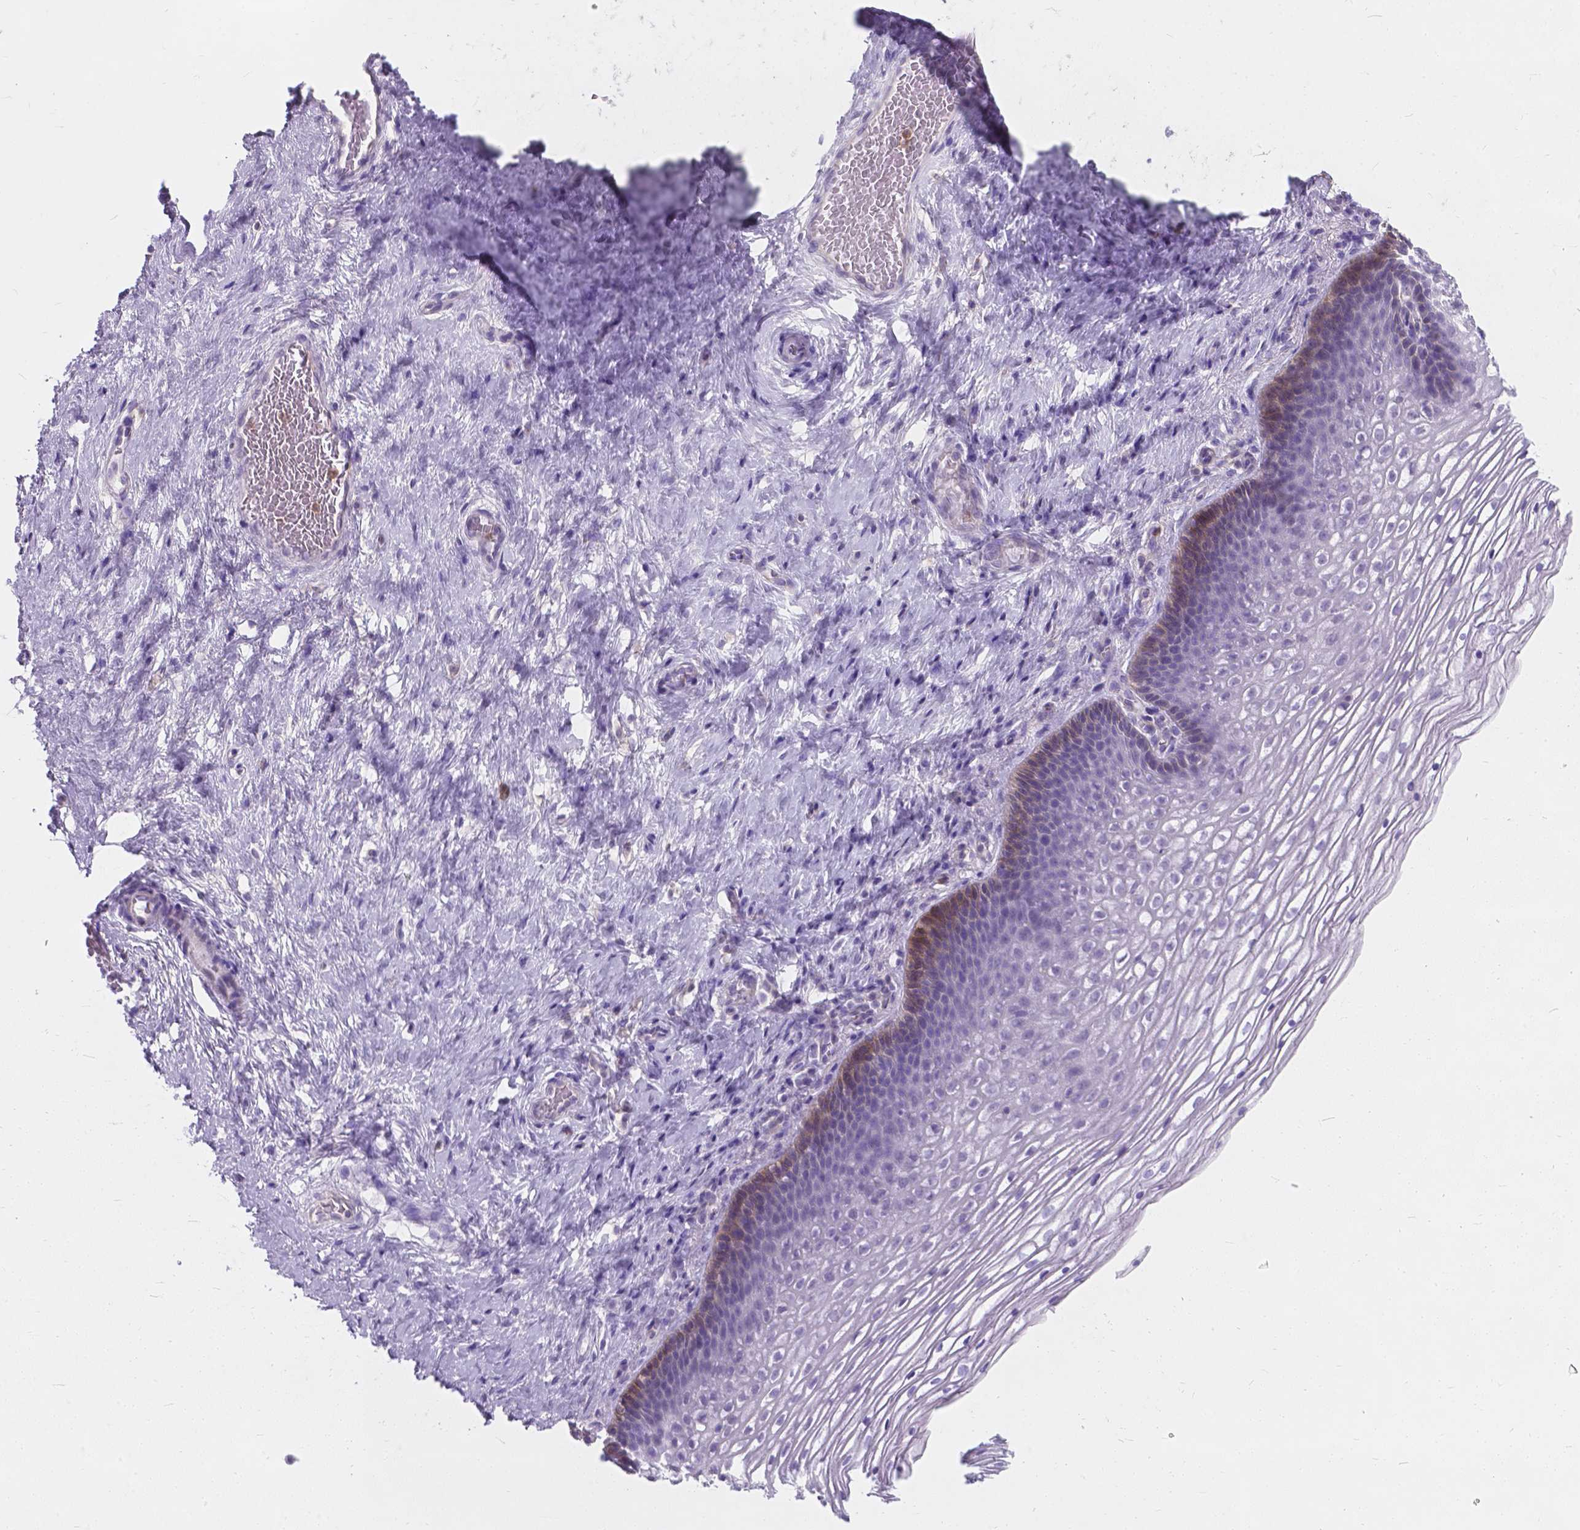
{"staining": {"intensity": "weak", "quantity": "<25%", "location": "cytoplasmic/membranous"}, "tissue": "cervix", "cell_type": "Glandular cells", "image_type": "normal", "snomed": [{"axis": "morphology", "description": "Normal tissue, NOS"}, {"axis": "topography", "description": "Cervix"}], "caption": "IHC of normal human cervix shows no staining in glandular cells.", "gene": "KIAA0040", "patient": {"sex": "female", "age": 34}}